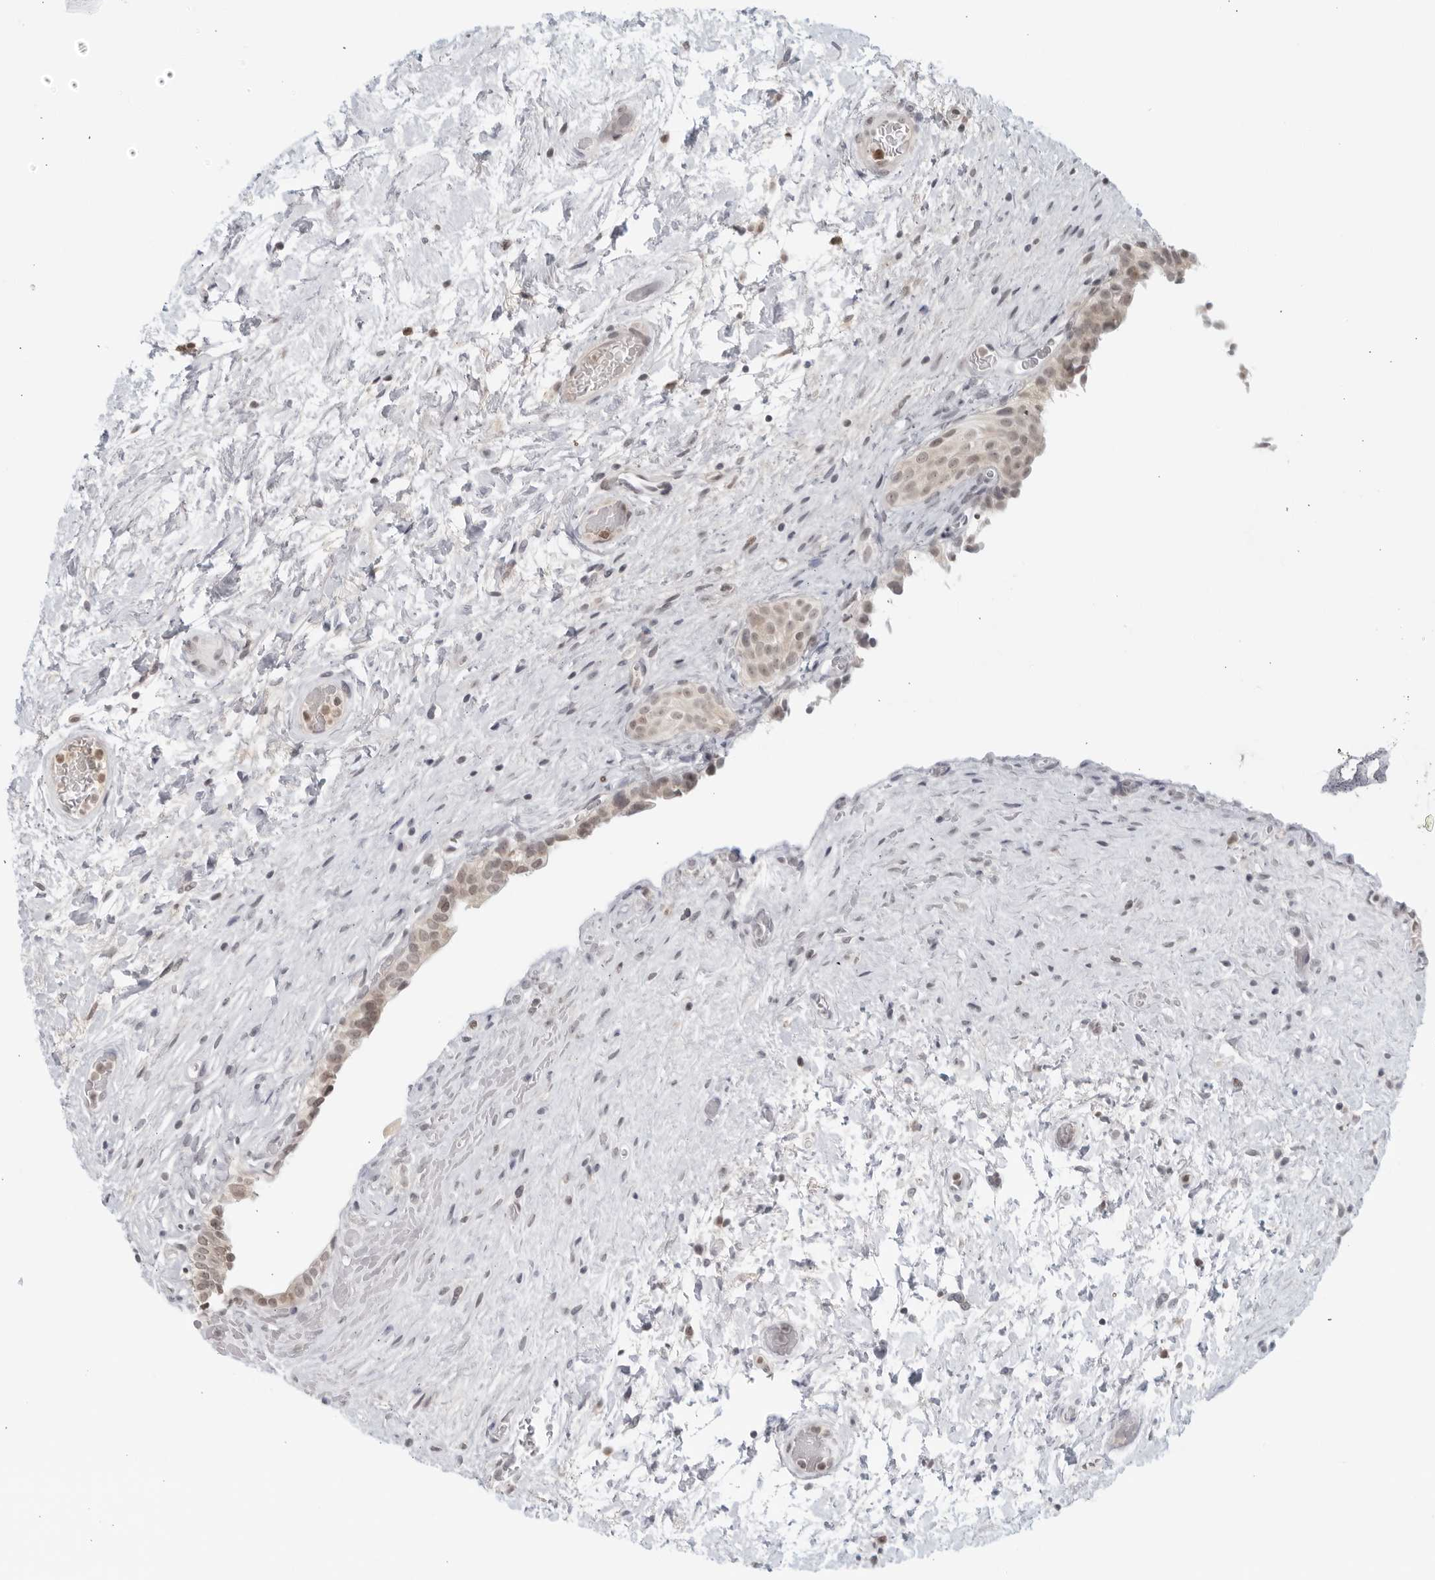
{"staining": {"intensity": "weak", "quantity": "25%-75%", "location": "nuclear"}, "tissue": "urinary bladder", "cell_type": "Urothelial cells", "image_type": "normal", "snomed": [{"axis": "morphology", "description": "Normal tissue, NOS"}, {"axis": "topography", "description": "Urinary bladder"}], "caption": "DAB immunohistochemical staining of benign human urinary bladder reveals weak nuclear protein positivity in about 25%-75% of urothelial cells.", "gene": "RAB11FIP3", "patient": {"sex": "male", "age": 74}}